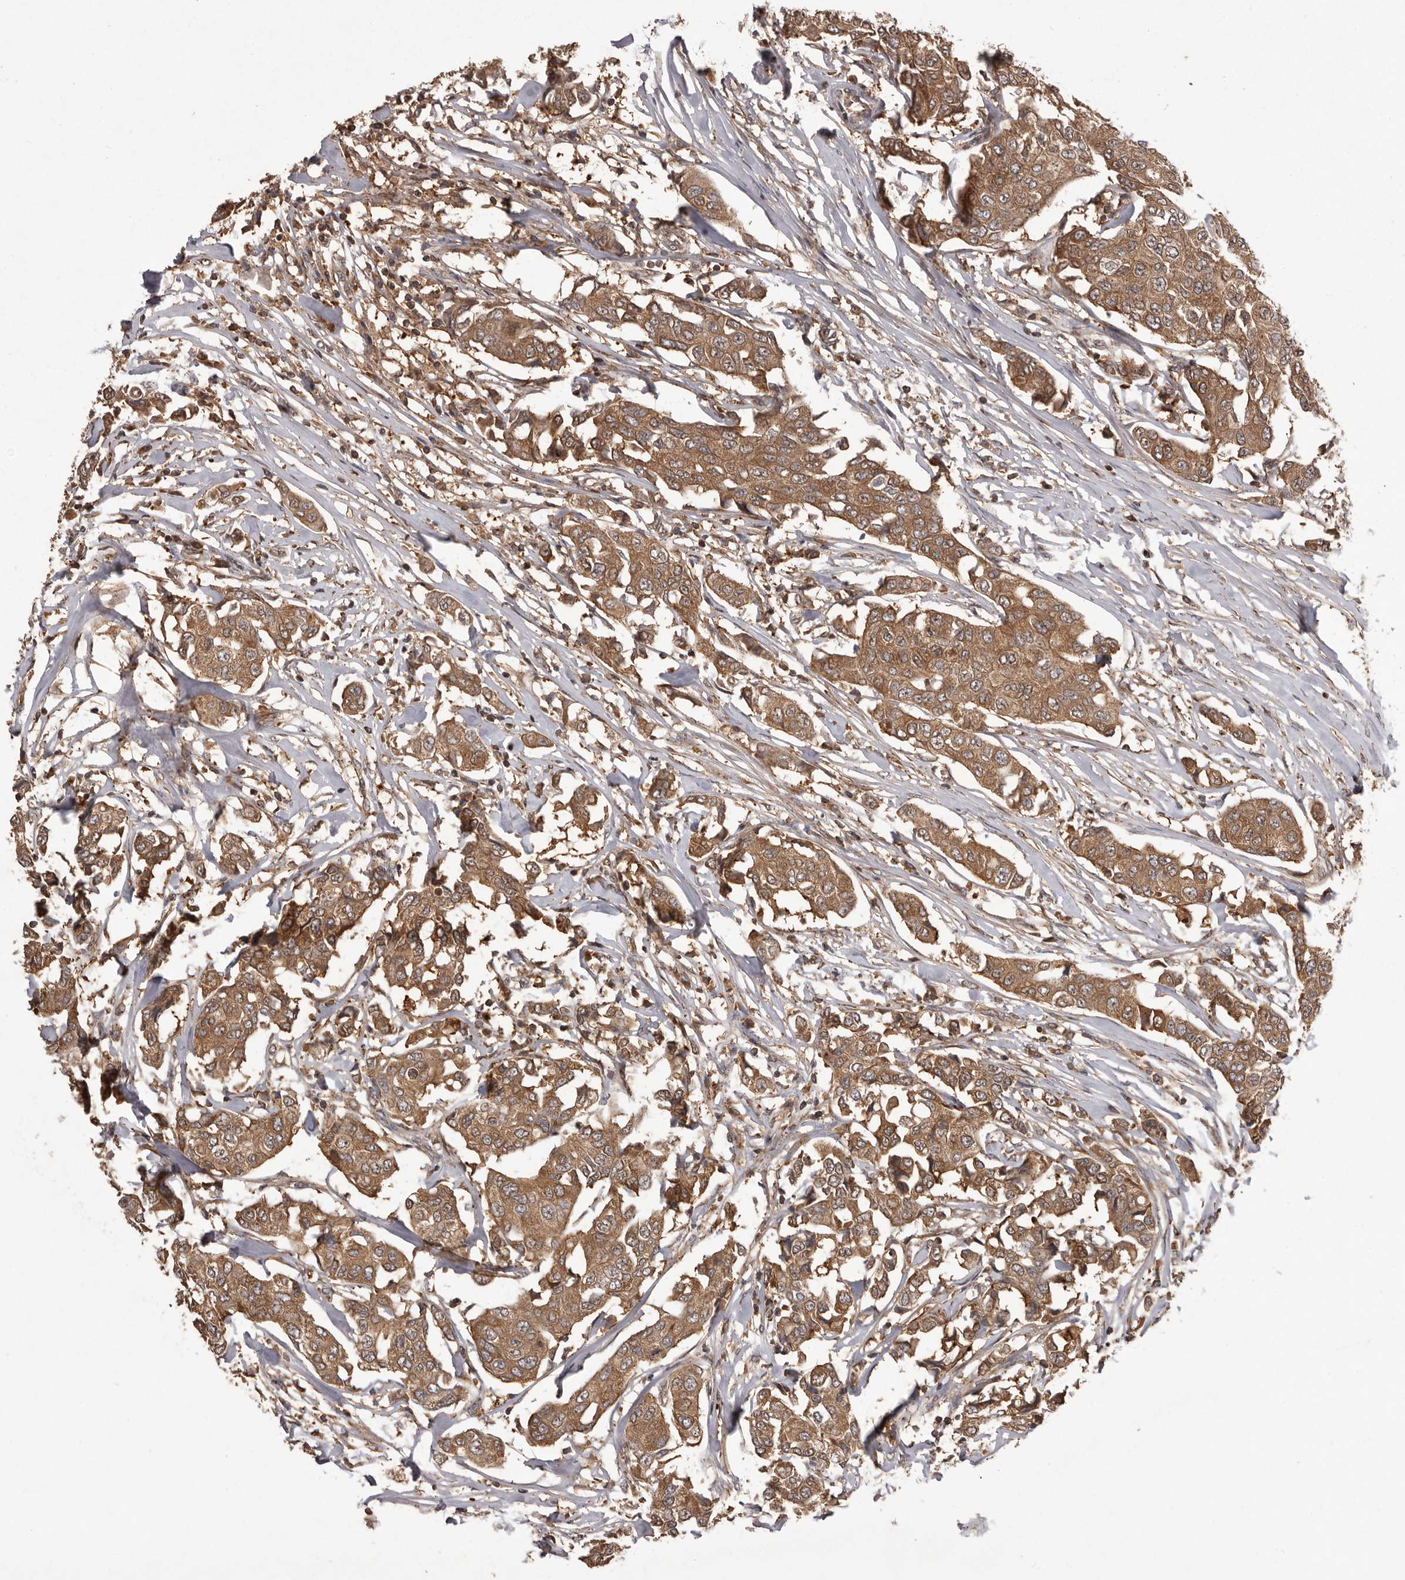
{"staining": {"intensity": "moderate", "quantity": ">75%", "location": "cytoplasmic/membranous"}, "tissue": "breast cancer", "cell_type": "Tumor cells", "image_type": "cancer", "snomed": [{"axis": "morphology", "description": "Duct carcinoma"}, {"axis": "topography", "description": "Breast"}], "caption": "Immunohistochemical staining of human breast cancer (infiltrating ductal carcinoma) demonstrates moderate cytoplasmic/membranous protein staining in about >75% of tumor cells.", "gene": "SLC22A3", "patient": {"sex": "female", "age": 80}}